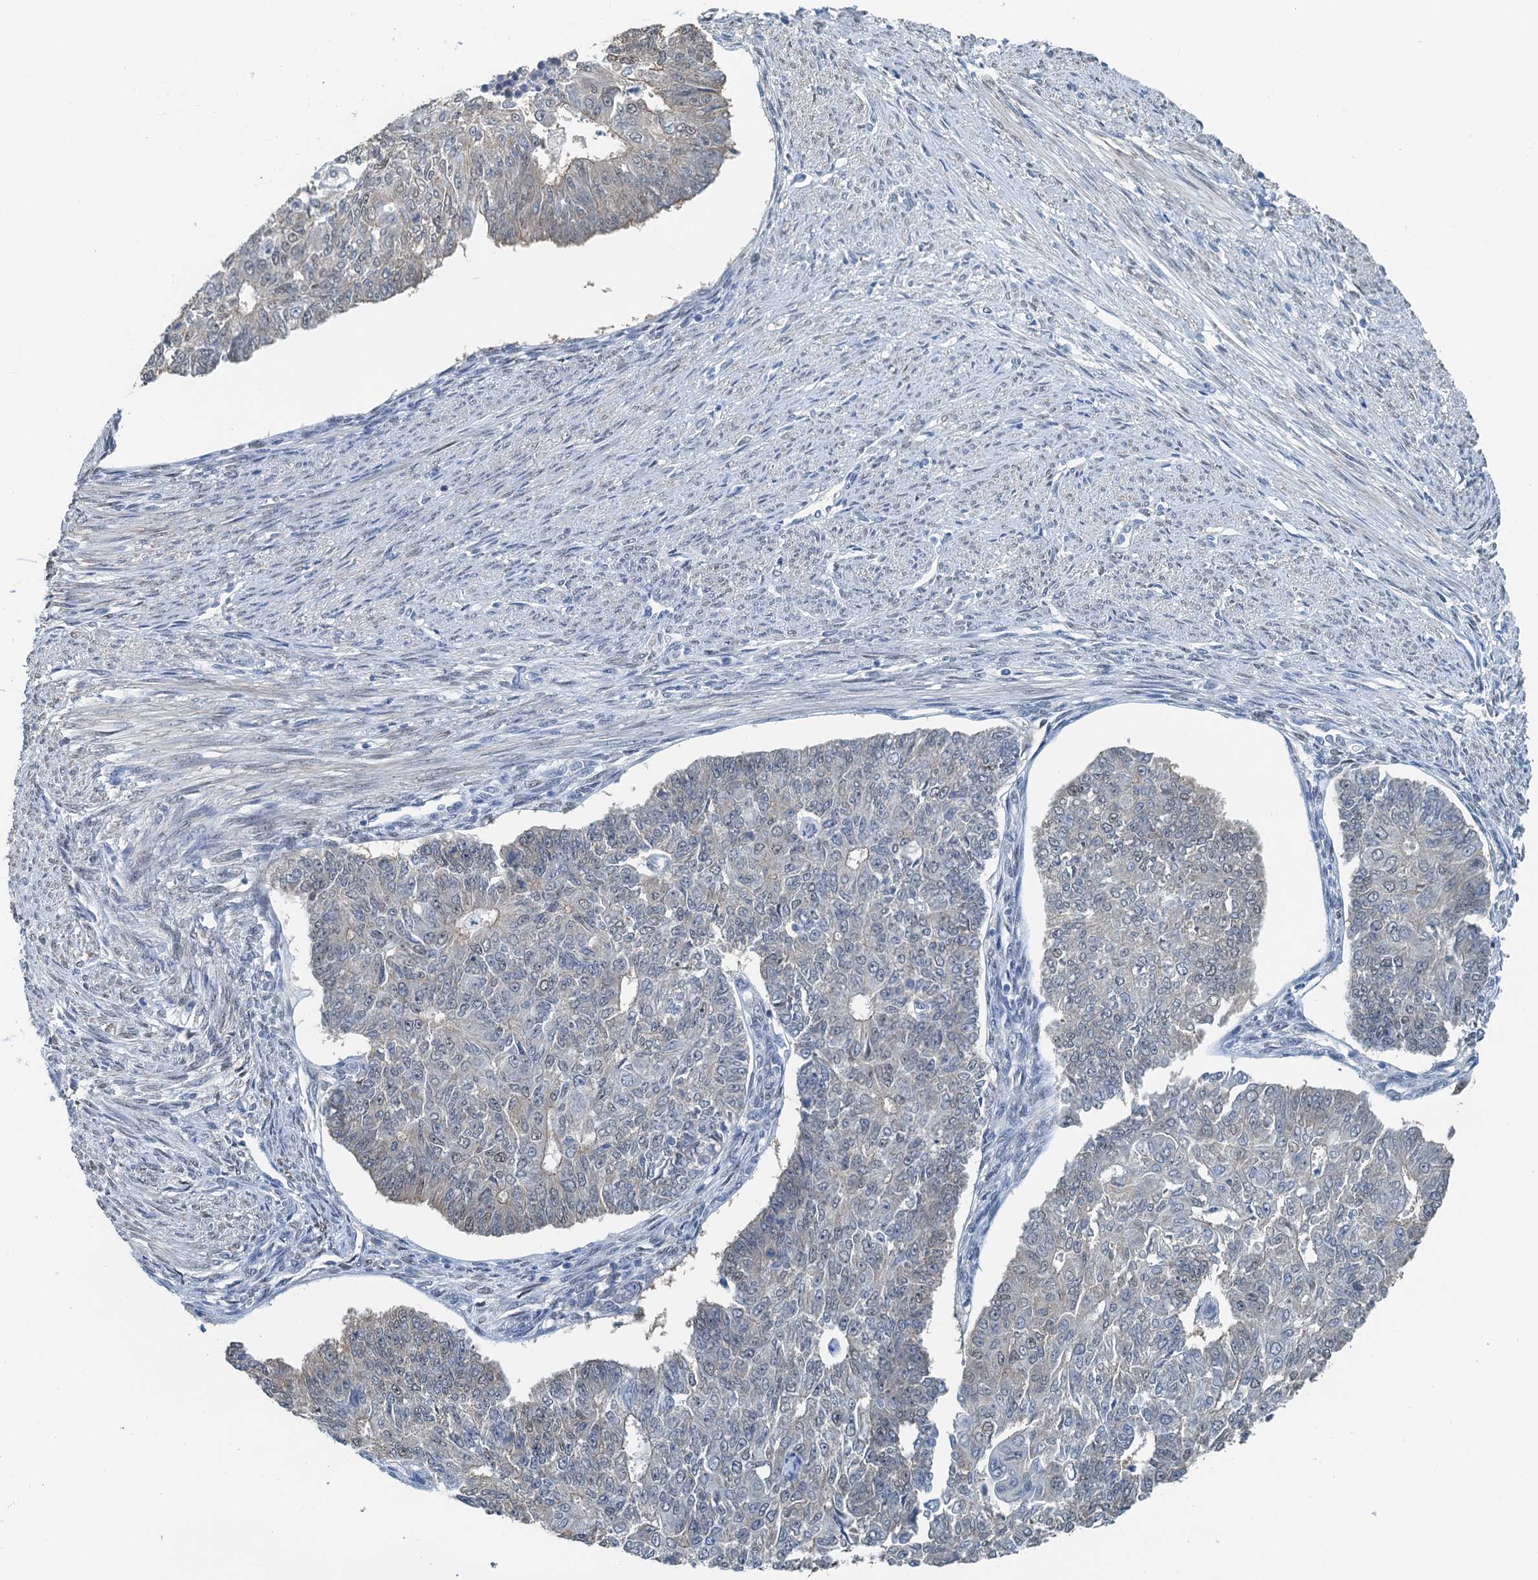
{"staining": {"intensity": "negative", "quantity": "none", "location": "none"}, "tissue": "endometrial cancer", "cell_type": "Tumor cells", "image_type": "cancer", "snomed": [{"axis": "morphology", "description": "Adenocarcinoma, NOS"}, {"axis": "topography", "description": "Endometrium"}], "caption": "Histopathology image shows no protein staining in tumor cells of adenocarcinoma (endometrial) tissue.", "gene": "AHCY", "patient": {"sex": "female", "age": 32}}